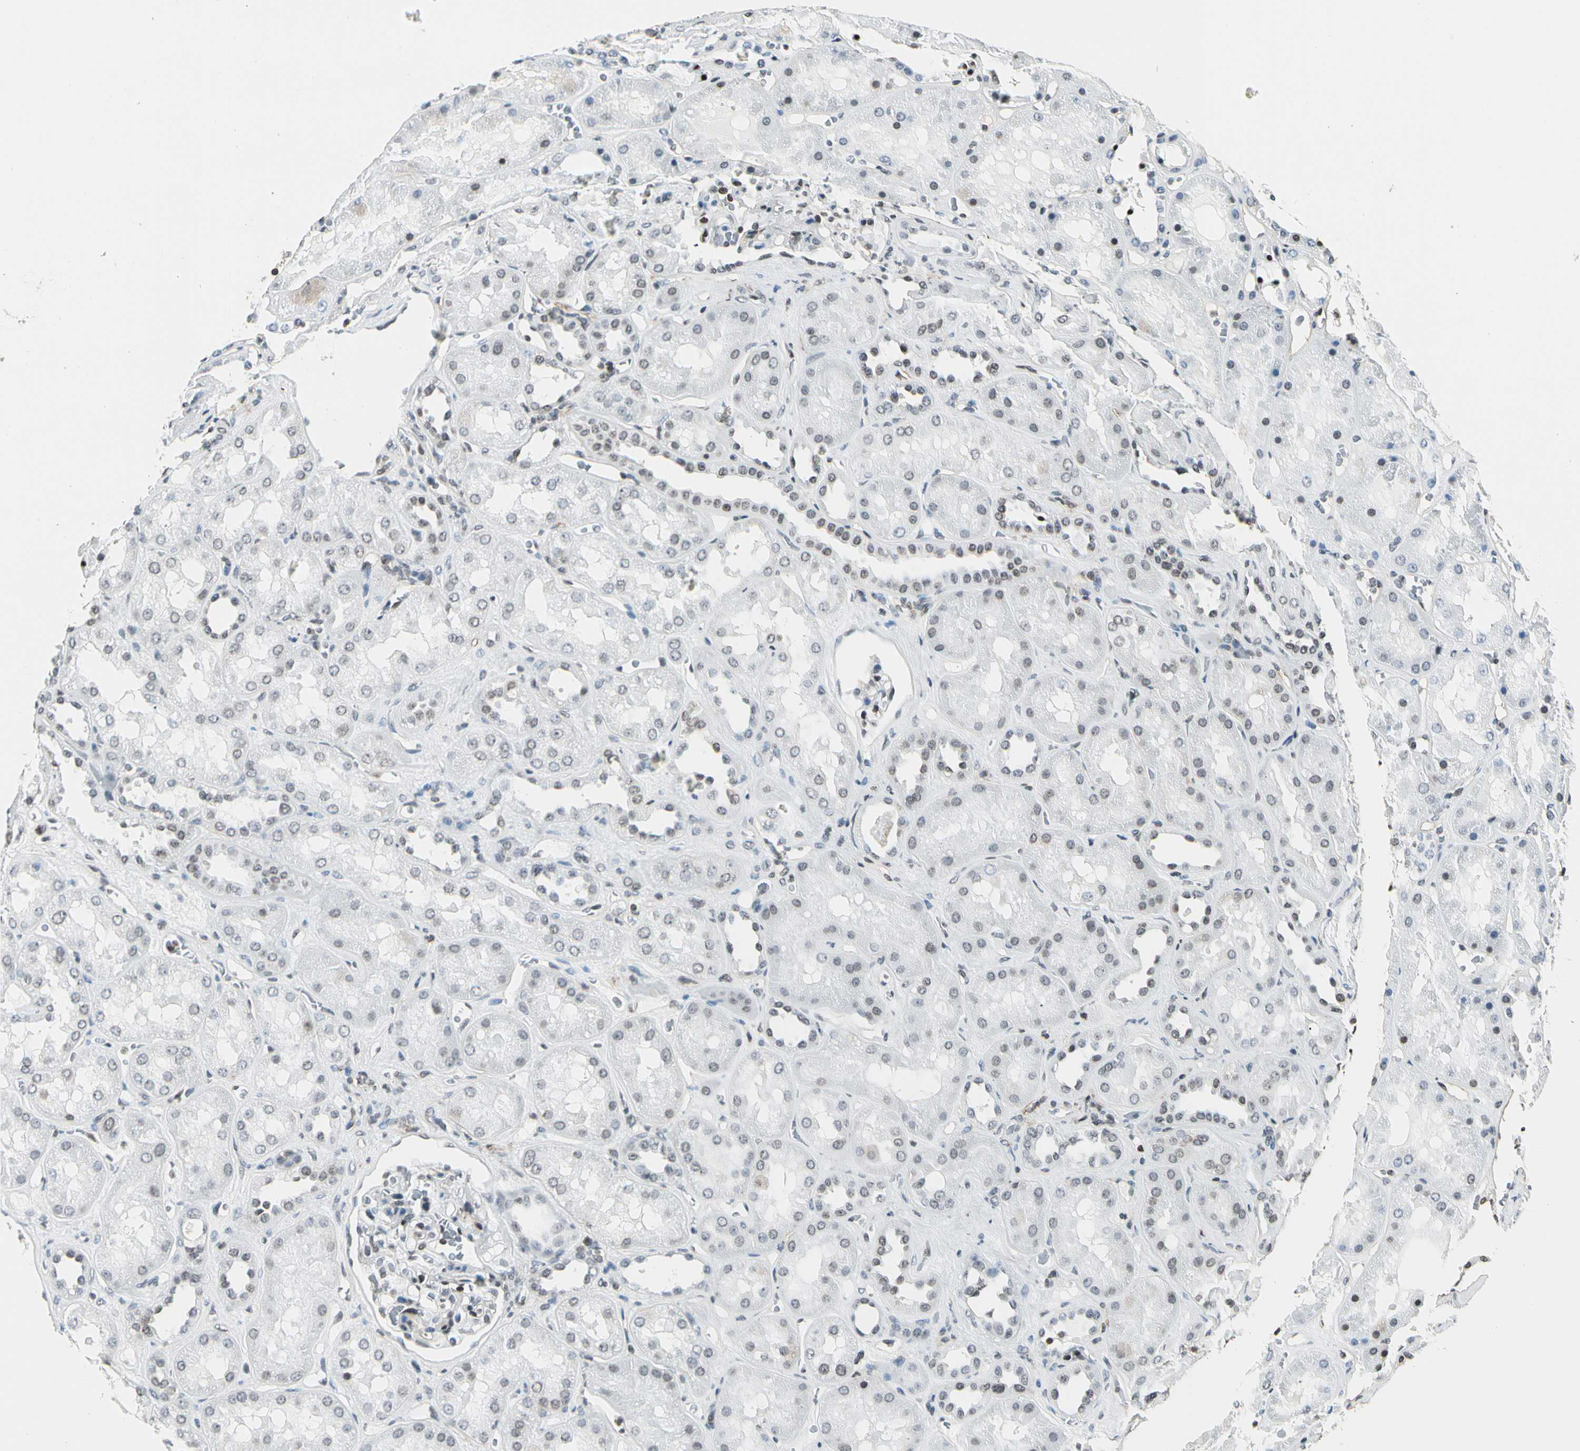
{"staining": {"intensity": "weak", "quantity": "<25%", "location": "nuclear"}, "tissue": "kidney", "cell_type": "Cells in glomeruli", "image_type": "normal", "snomed": [{"axis": "morphology", "description": "Normal tissue, NOS"}, {"axis": "topography", "description": "Kidney"}, {"axis": "topography", "description": "Urinary bladder"}], "caption": "An immunohistochemistry micrograph of unremarkable kidney is shown. There is no staining in cells in glomeruli of kidney. The staining was performed using DAB (3,3'-diaminobenzidine) to visualize the protein expression in brown, while the nuclei were stained in blue with hematoxylin (Magnification: 20x).", "gene": "FER", "patient": {"sex": "male", "age": 64}}